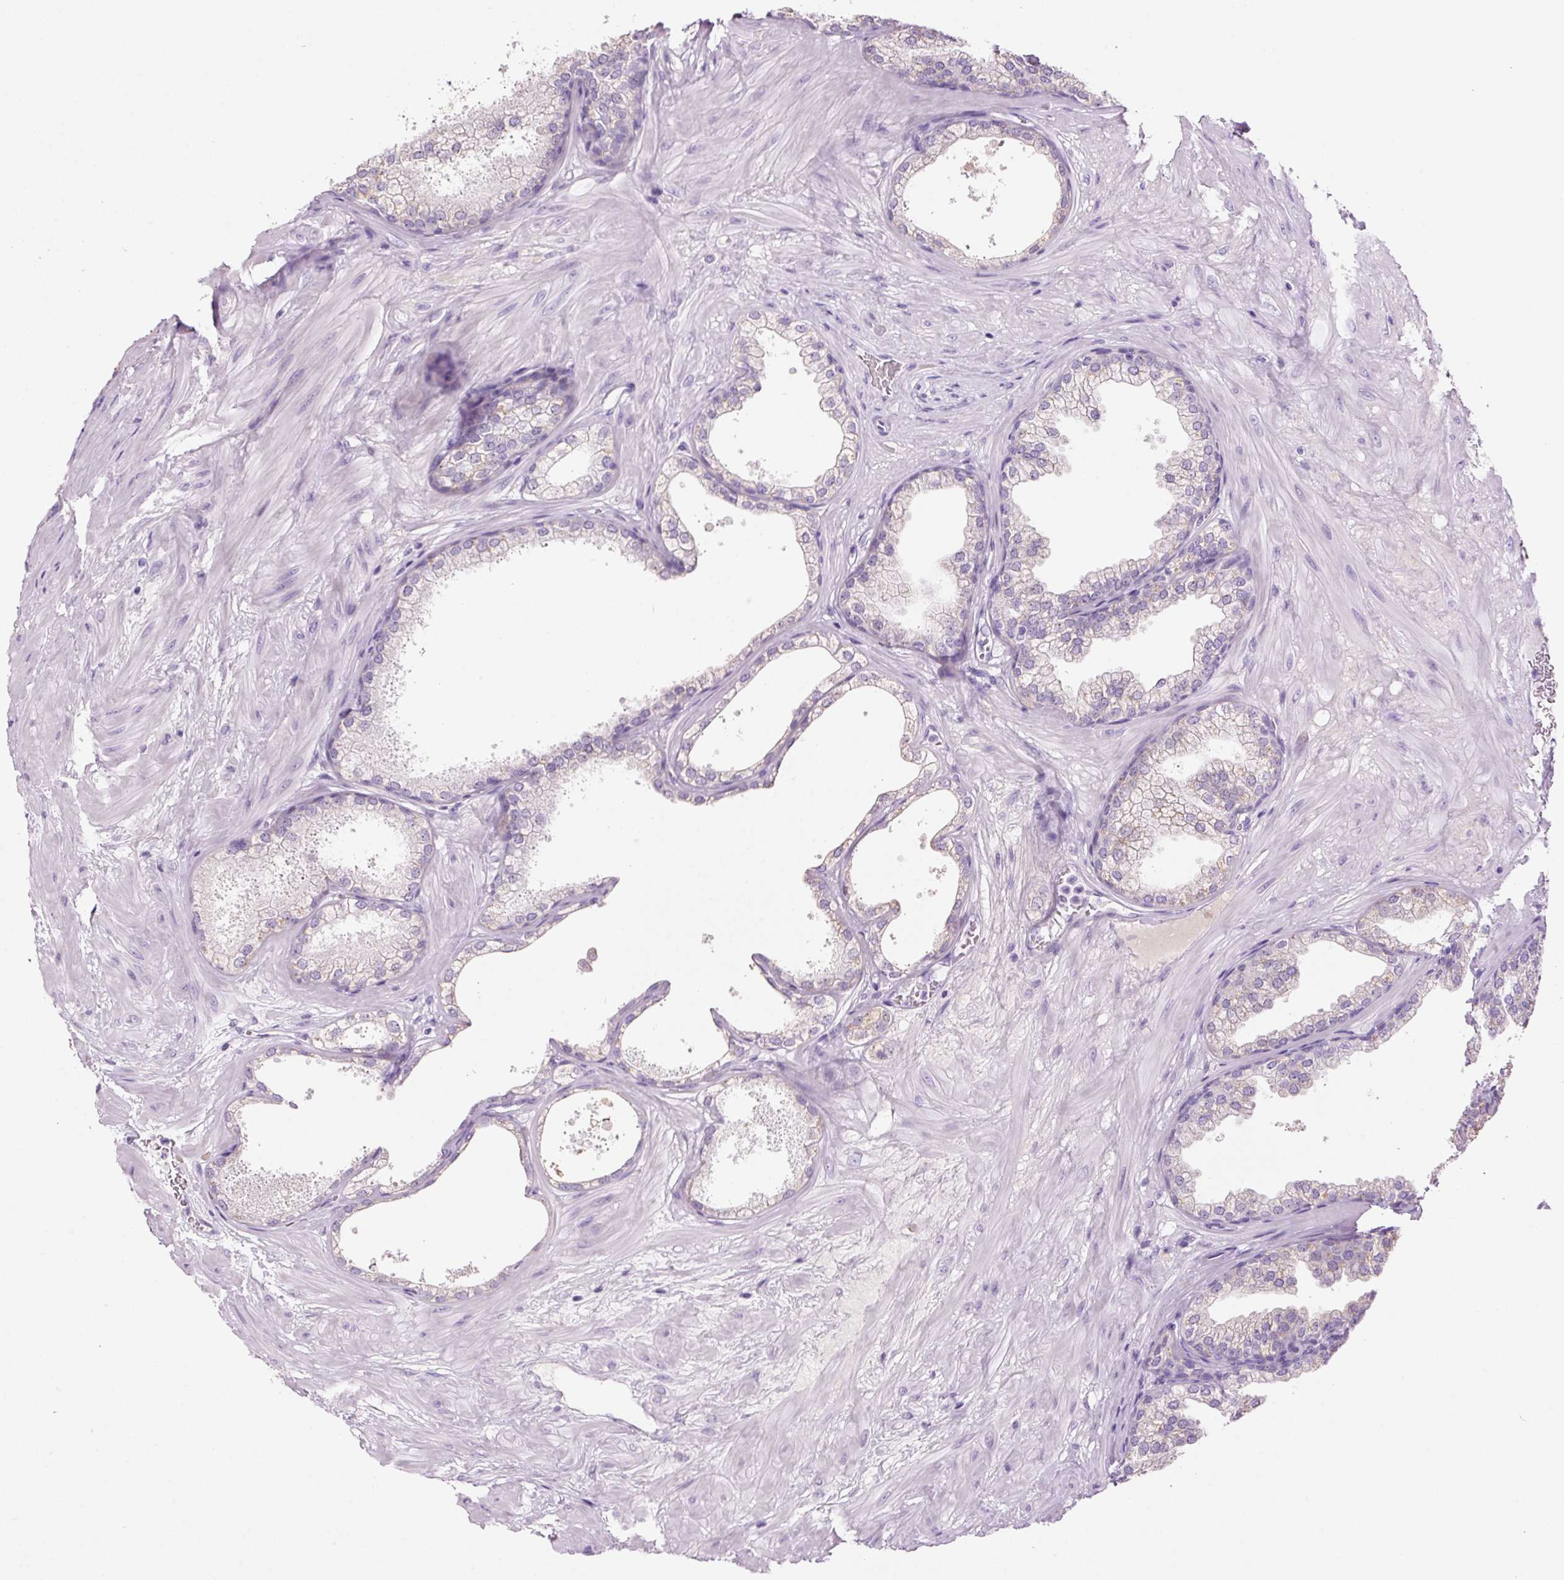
{"staining": {"intensity": "negative", "quantity": "none", "location": "none"}, "tissue": "prostate", "cell_type": "Glandular cells", "image_type": "normal", "snomed": [{"axis": "morphology", "description": "Normal tissue, NOS"}, {"axis": "topography", "description": "Prostate"}], "caption": "Immunohistochemical staining of unremarkable human prostate shows no significant expression in glandular cells. (DAB immunohistochemistry (IHC) visualized using brightfield microscopy, high magnification).", "gene": "KLF1", "patient": {"sex": "male", "age": 37}}